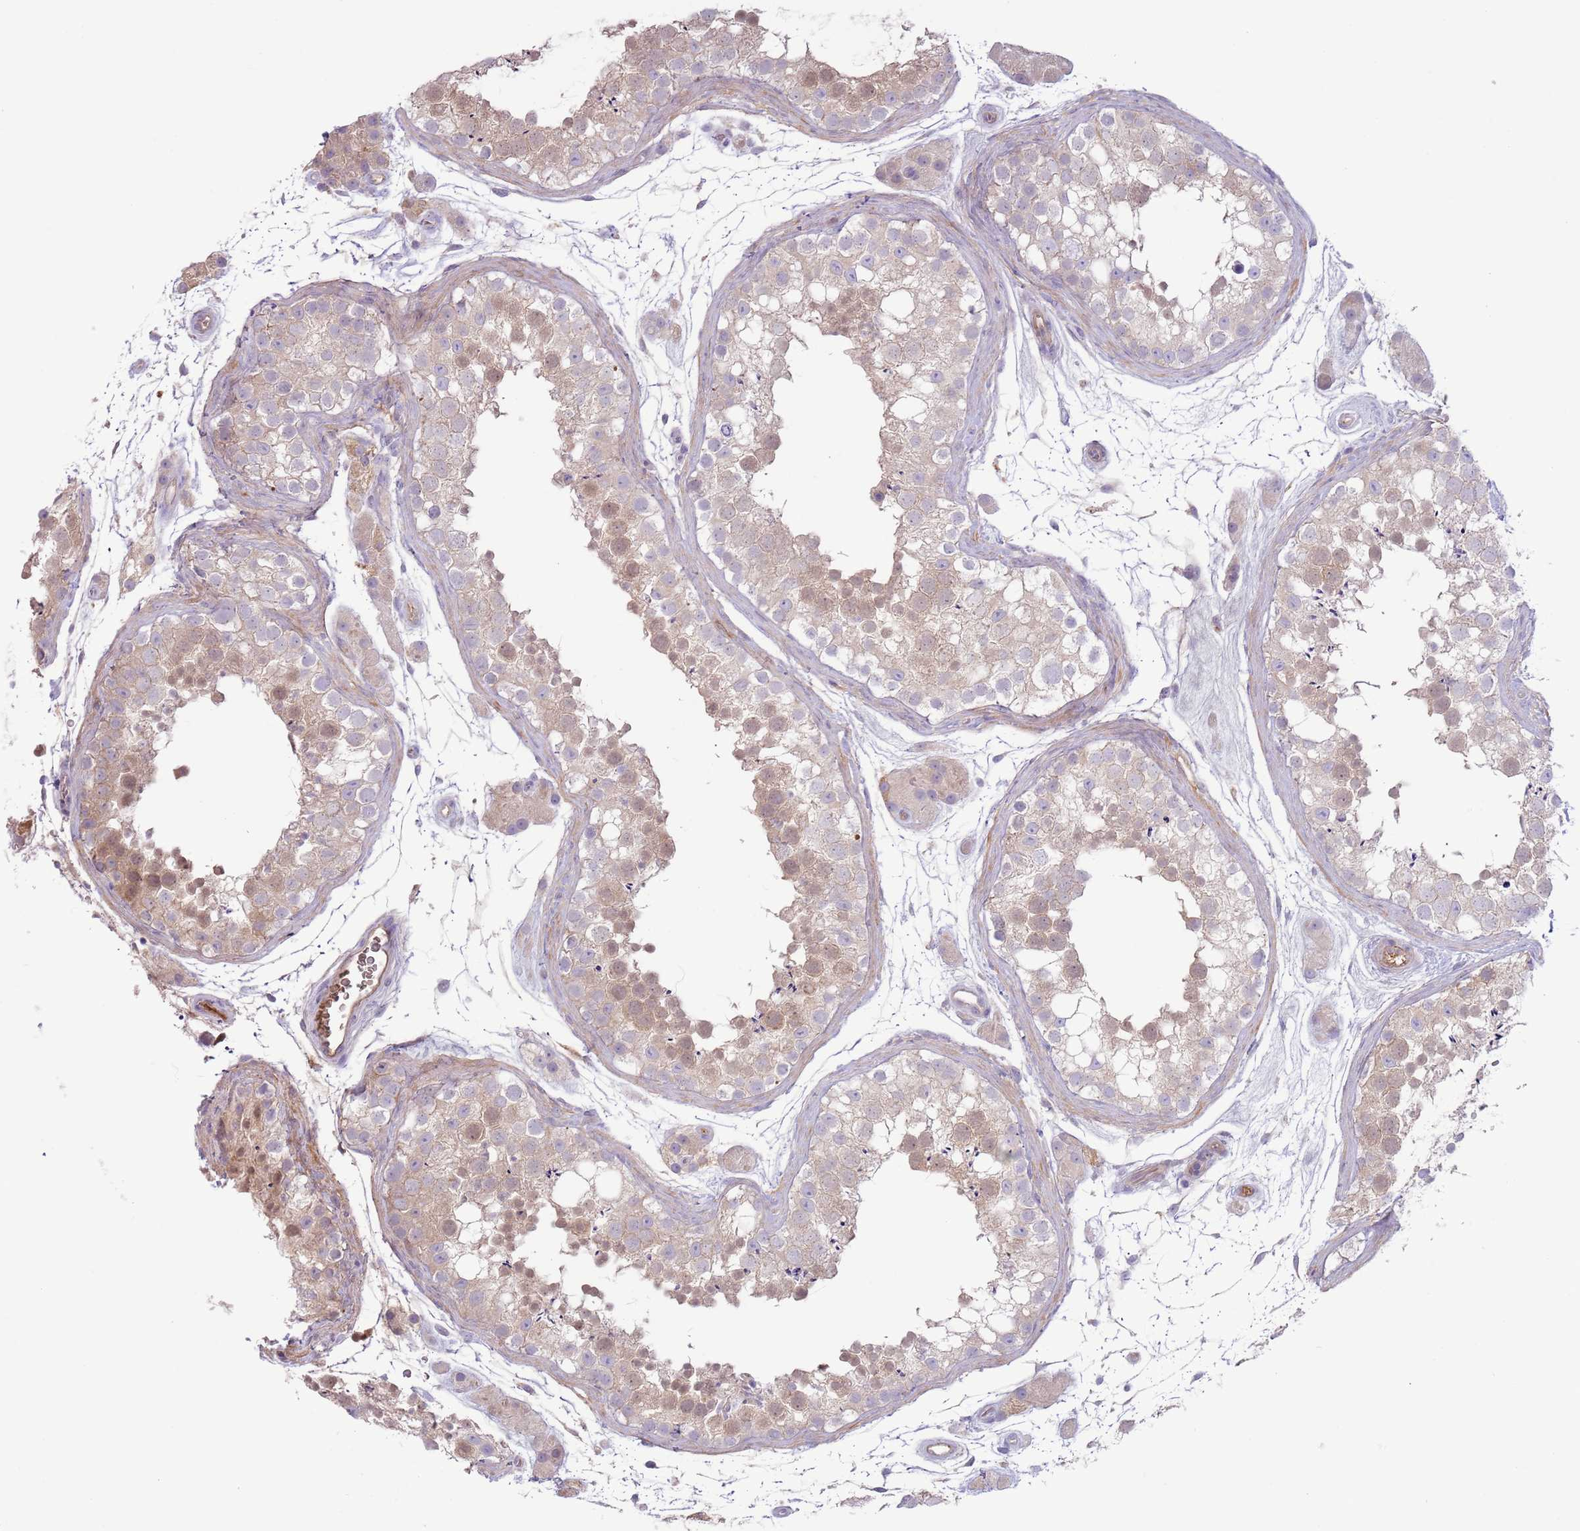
{"staining": {"intensity": "weak", "quantity": "25%-75%", "location": "cytoplasmic/membranous,nuclear"}, "tissue": "testis", "cell_type": "Cells in seminiferous ducts", "image_type": "normal", "snomed": [{"axis": "morphology", "description": "Normal tissue, NOS"}, {"axis": "topography", "description": "Testis"}], "caption": "This photomicrograph displays immunohistochemistry (IHC) staining of unremarkable testis, with low weak cytoplasmic/membranous,nuclear positivity in approximately 25%-75% of cells in seminiferous ducts.", "gene": "CFH", "patient": {"sex": "male", "age": 41}}